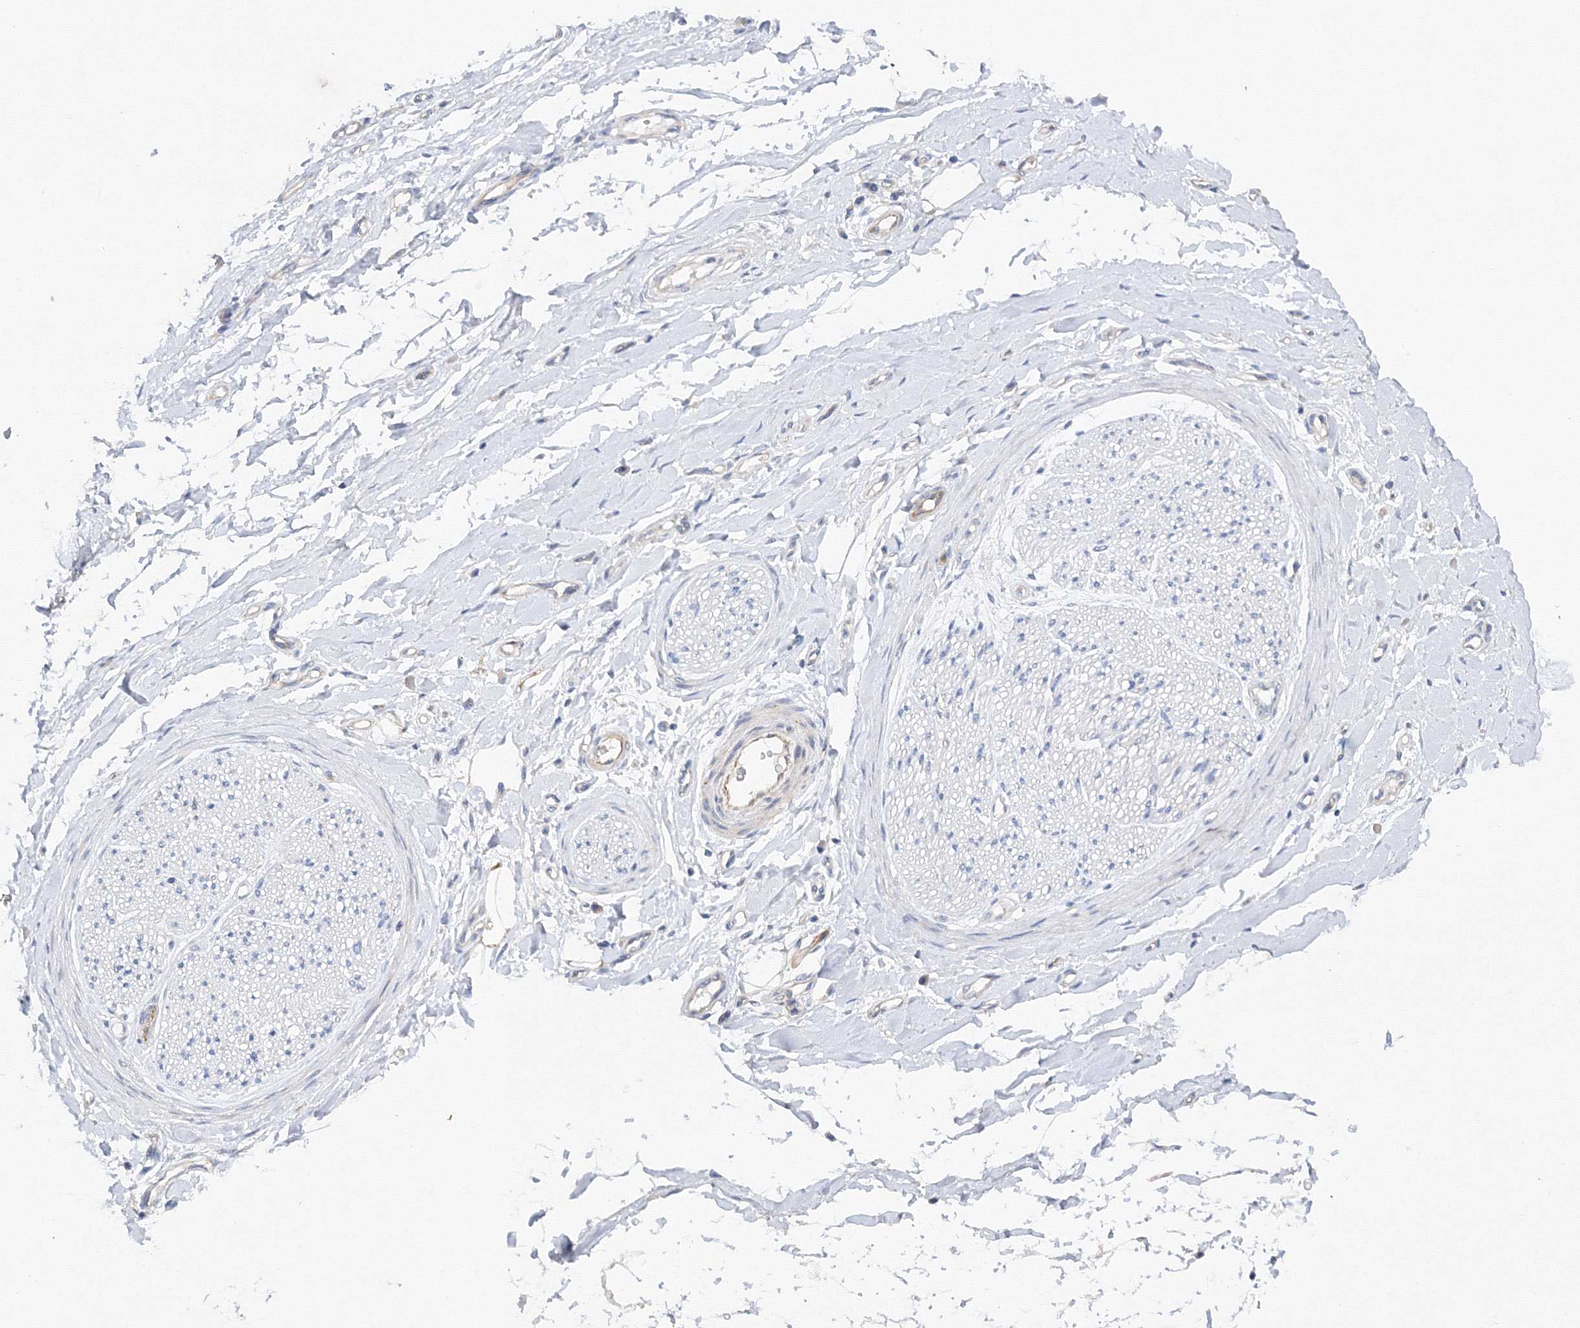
{"staining": {"intensity": "negative", "quantity": "none", "location": "none"}, "tissue": "adipose tissue", "cell_type": "Adipocytes", "image_type": "normal", "snomed": [{"axis": "morphology", "description": "Normal tissue, NOS"}, {"axis": "morphology", "description": "Adenocarcinoma, NOS"}, {"axis": "topography", "description": "Stomach, upper"}, {"axis": "topography", "description": "Peripheral nerve tissue"}], "caption": "Immunohistochemical staining of normal adipose tissue shows no significant positivity in adipocytes.", "gene": "DIS3L2", "patient": {"sex": "male", "age": 62}}